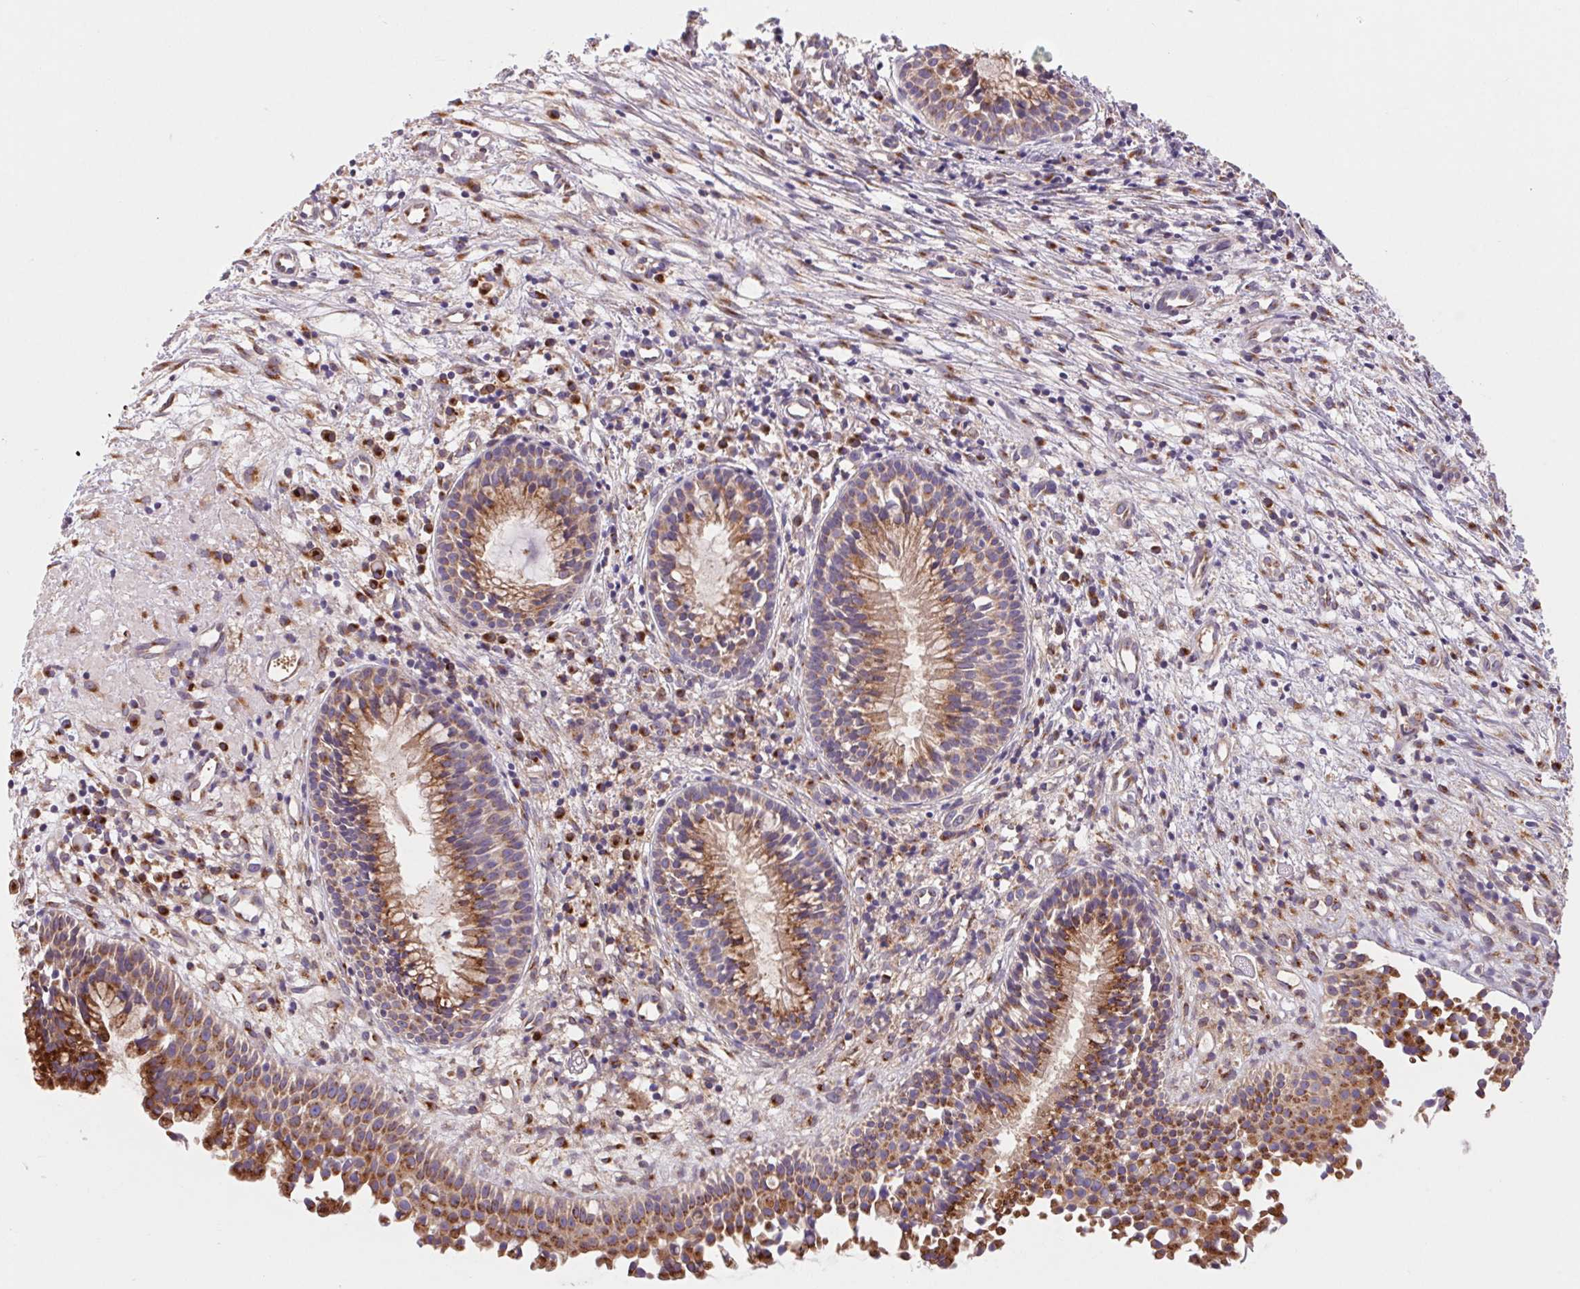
{"staining": {"intensity": "moderate", "quantity": ">75%", "location": "cytoplasmic/membranous"}, "tissue": "nasopharynx", "cell_type": "Respiratory epithelial cells", "image_type": "normal", "snomed": [{"axis": "morphology", "description": "Normal tissue, NOS"}, {"axis": "topography", "description": "Nasopharynx"}], "caption": "High-magnification brightfield microscopy of unremarkable nasopharynx stained with DAB (brown) and counterstained with hematoxylin (blue). respiratory epithelial cells exhibit moderate cytoplasmic/membranous expression is identified in approximately>75% of cells. Ihc stains the protein in brown and the nuclei are stained blue.", "gene": "RAB1A", "patient": {"sex": "male", "age": 67}}